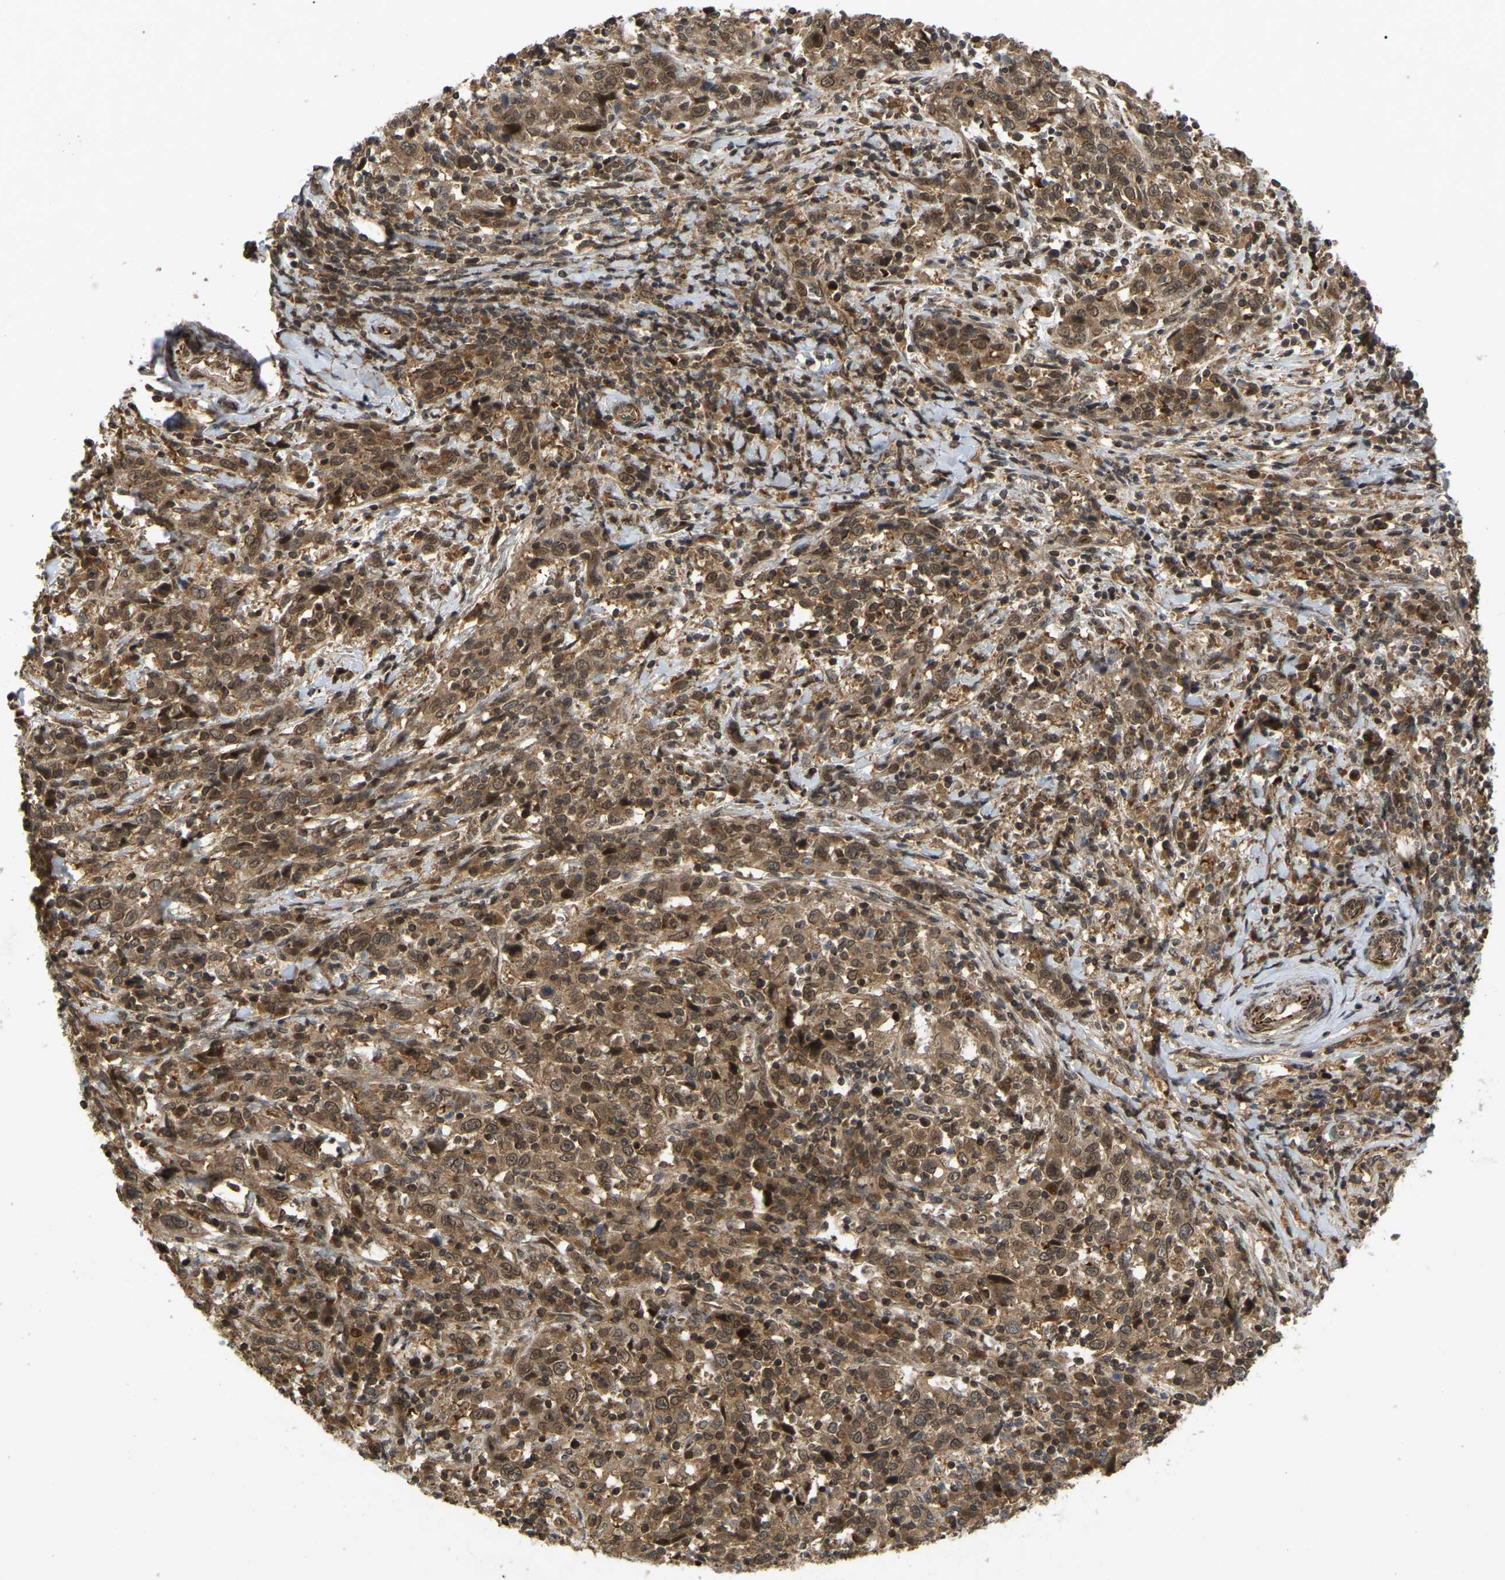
{"staining": {"intensity": "strong", "quantity": ">75%", "location": "cytoplasmic/membranous,nuclear"}, "tissue": "cervical cancer", "cell_type": "Tumor cells", "image_type": "cancer", "snomed": [{"axis": "morphology", "description": "Squamous cell carcinoma, NOS"}, {"axis": "topography", "description": "Cervix"}], "caption": "This is an image of IHC staining of cervical cancer, which shows strong staining in the cytoplasmic/membranous and nuclear of tumor cells.", "gene": "KIAA1549", "patient": {"sex": "female", "age": 46}}